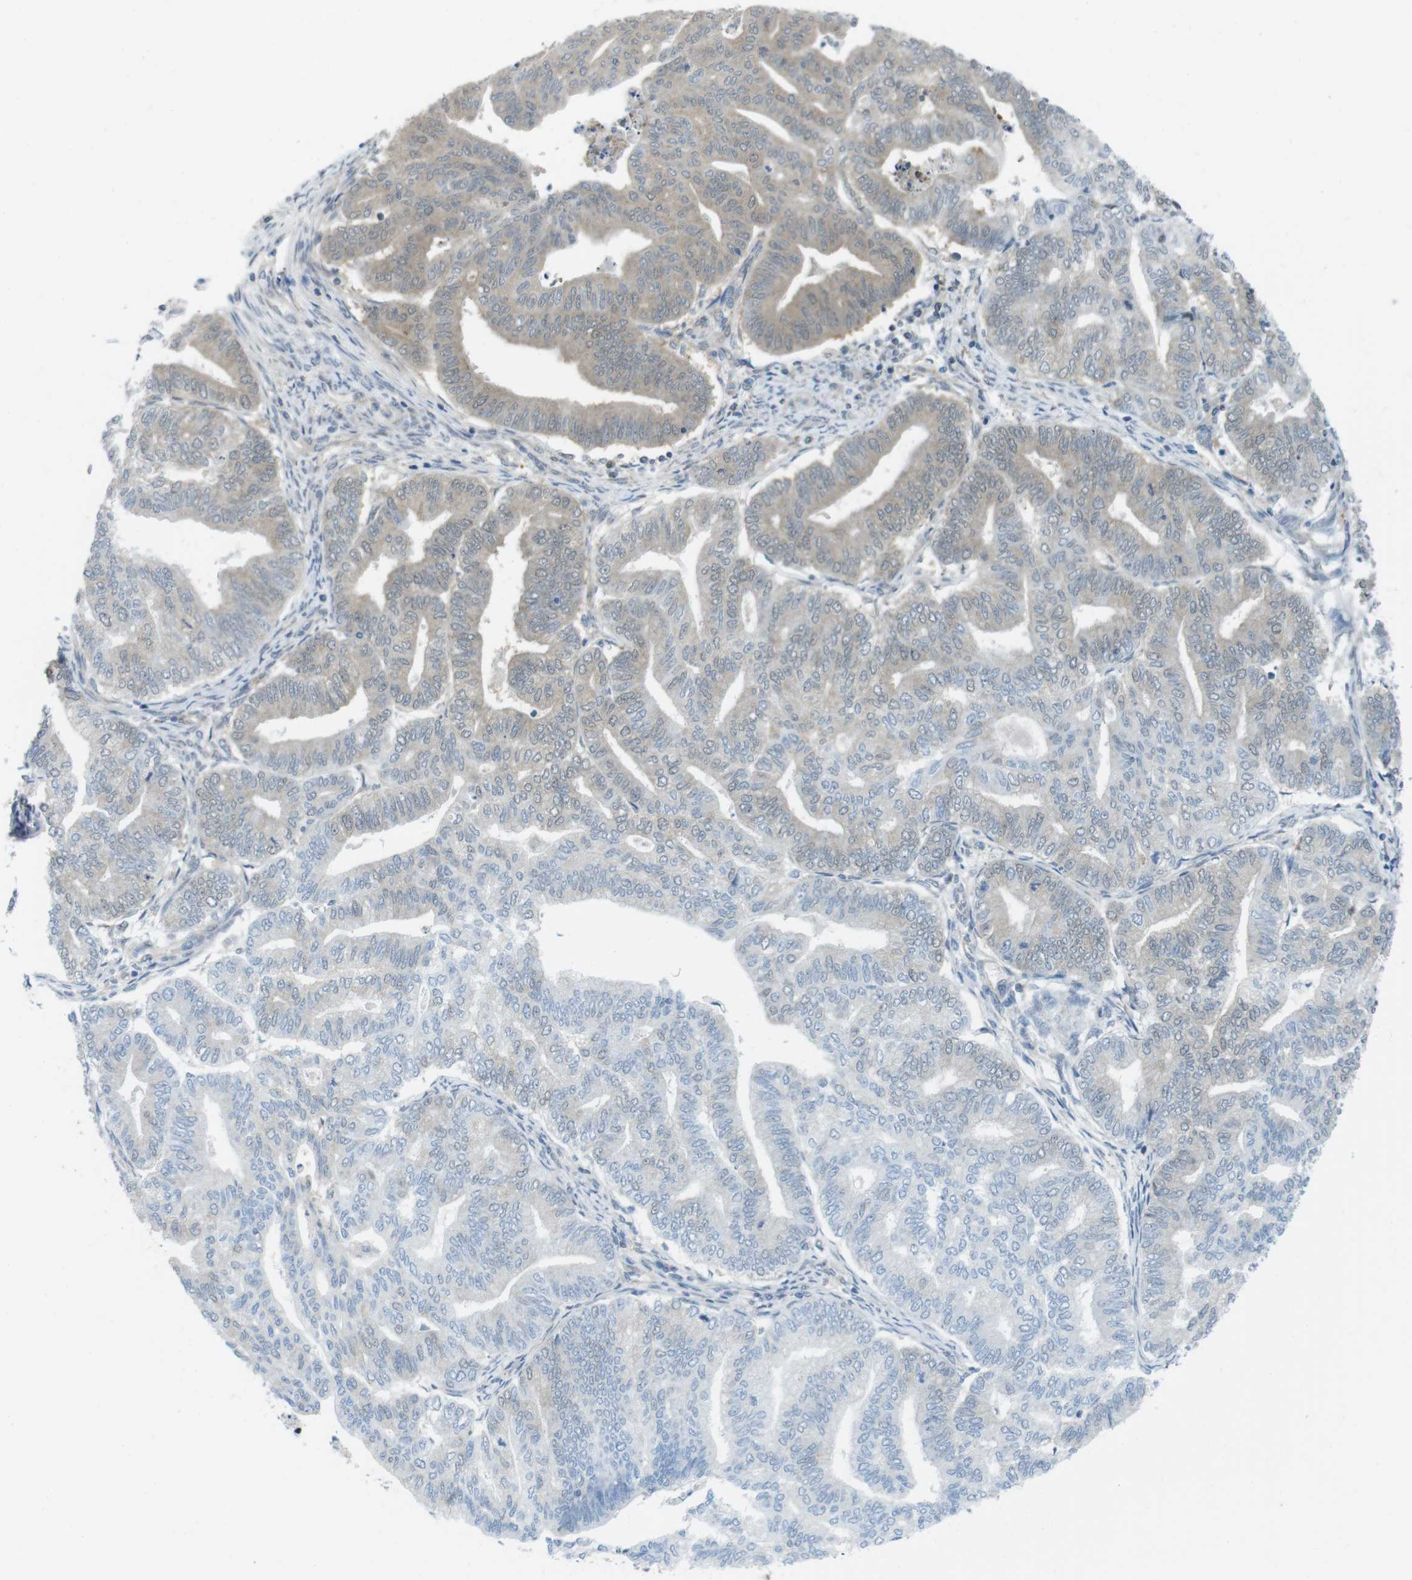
{"staining": {"intensity": "moderate", "quantity": "25%-75%", "location": "cytoplasmic/membranous"}, "tissue": "endometrial cancer", "cell_type": "Tumor cells", "image_type": "cancer", "snomed": [{"axis": "morphology", "description": "Adenocarcinoma, NOS"}, {"axis": "topography", "description": "Endometrium"}], "caption": "About 25%-75% of tumor cells in endometrial cancer (adenocarcinoma) exhibit moderate cytoplasmic/membranous protein staining as visualized by brown immunohistochemical staining.", "gene": "CASP2", "patient": {"sex": "female", "age": 79}}